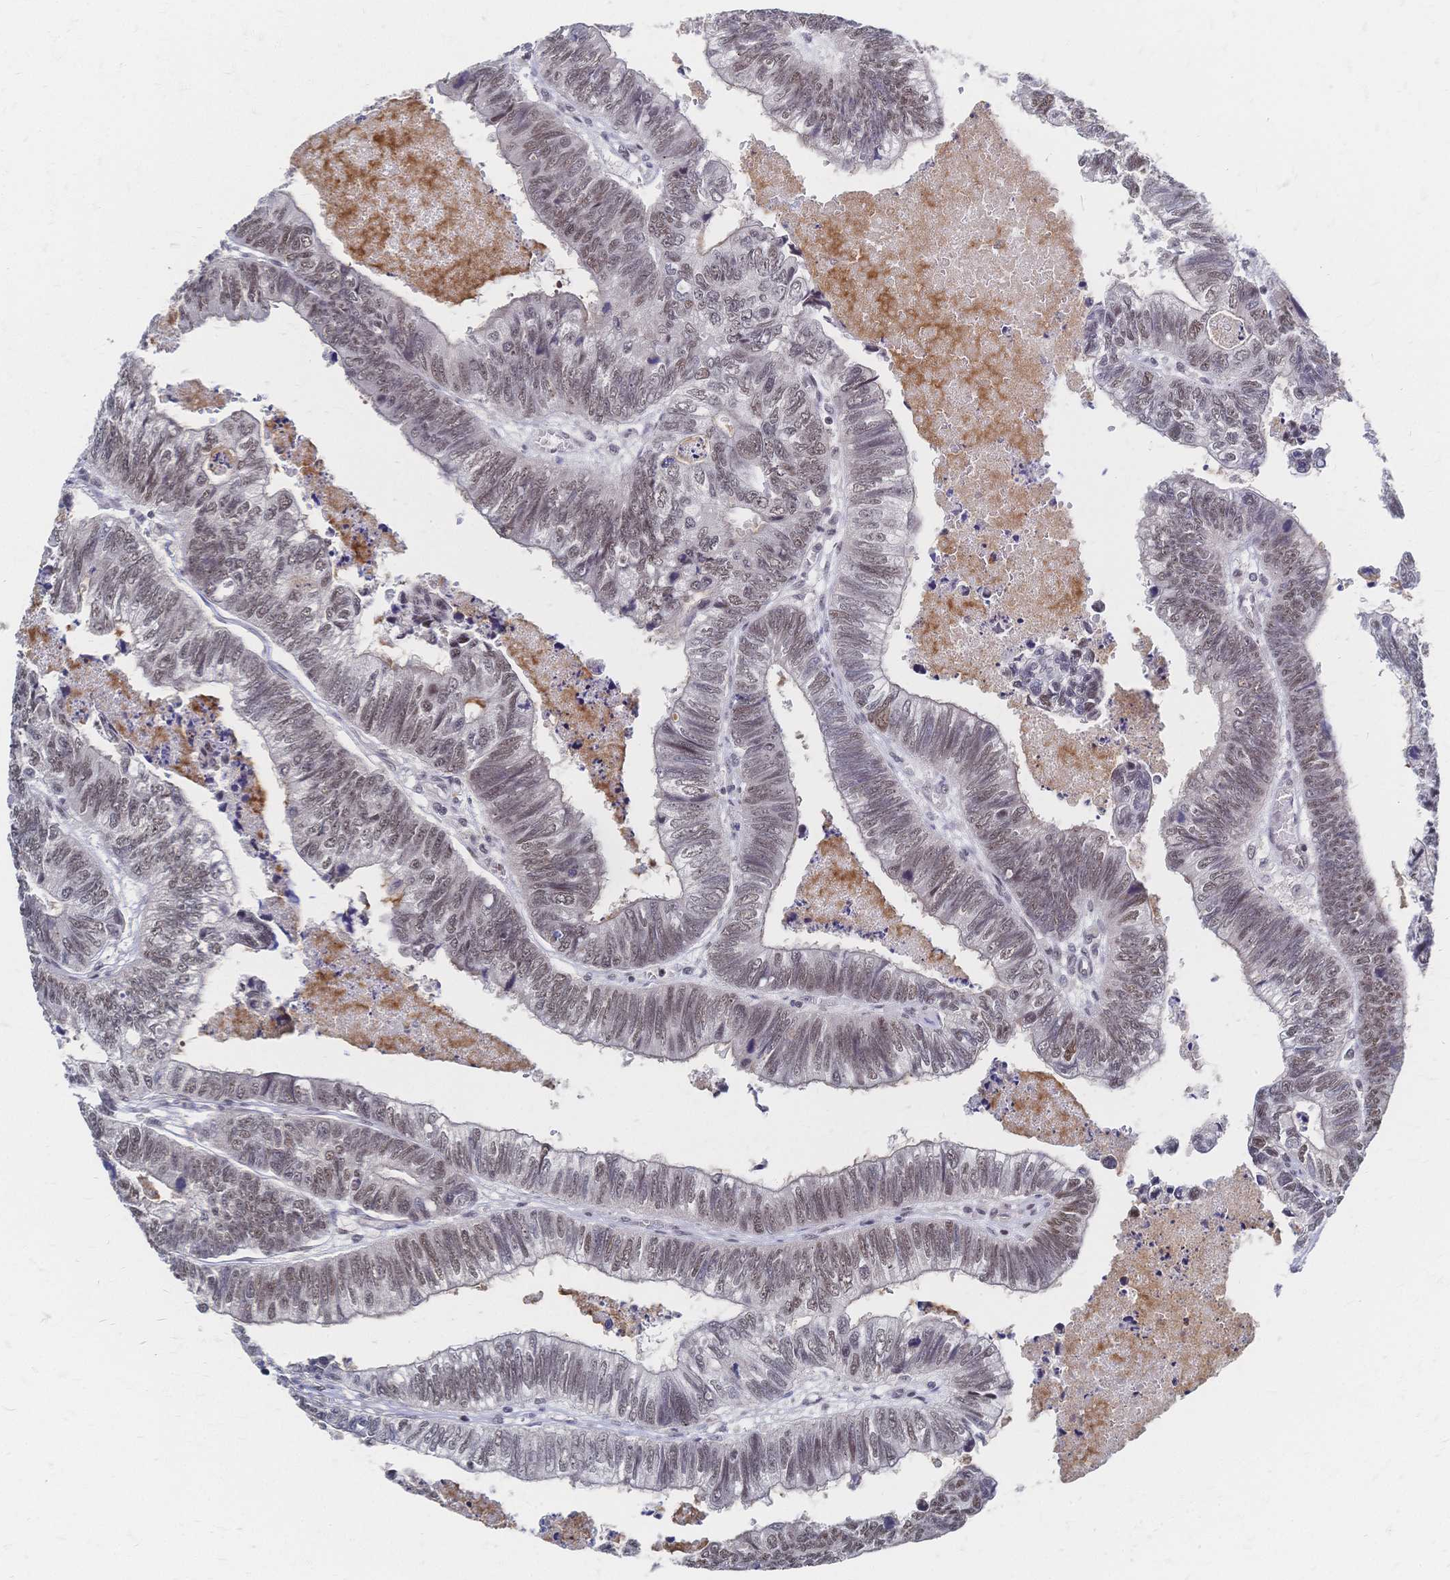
{"staining": {"intensity": "moderate", "quantity": "25%-75%", "location": "nuclear"}, "tissue": "colorectal cancer", "cell_type": "Tumor cells", "image_type": "cancer", "snomed": [{"axis": "morphology", "description": "Adenocarcinoma, NOS"}, {"axis": "topography", "description": "Colon"}], "caption": "Protein expression analysis of human colorectal adenocarcinoma reveals moderate nuclear staining in about 25%-75% of tumor cells.", "gene": "NELFA", "patient": {"sex": "male", "age": 62}}